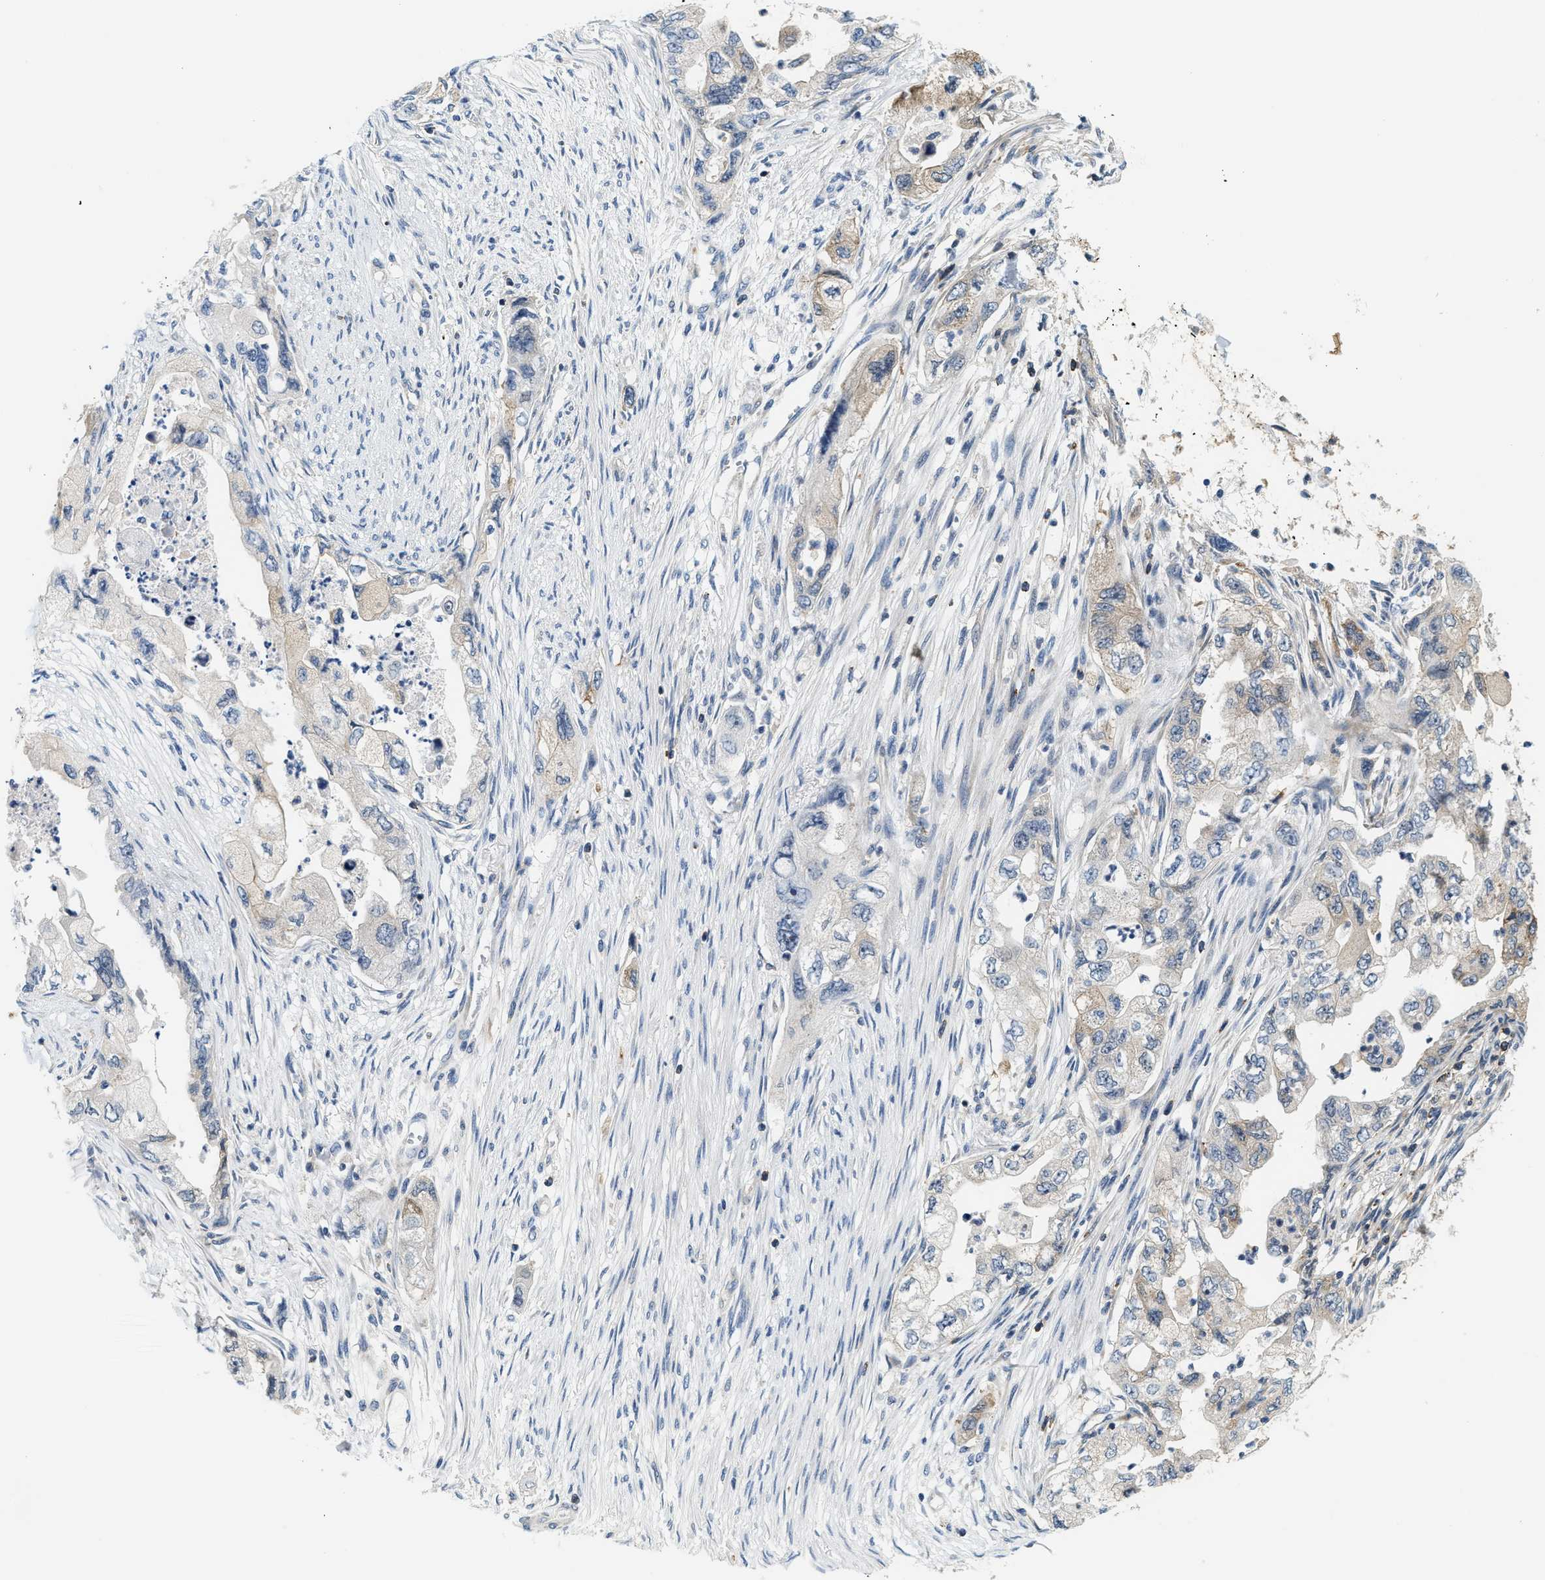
{"staining": {"intensity": "weak", "quantity": "25%-75%", "location": "cytoplasmic/membranous"}, "tissue": "pancreatic cancer", "cell_type": "Tumor cells", "image_type": "cancer", "snomed": [{"axis": "morphology", "description": "Adenocarcinoma, NOS"}, {"axis": "topography", "description": "Pancreas"}], "caption": "A brown stain labels weak cytoplasmic/membranous expression of a protein in human pancreatic adenocarcinoma tumor cells. (DAB = brown stain, brightfield microscopy at high magnification).", "gene": "SAMD9", "patient": {"sex": "female", "age": 73}}